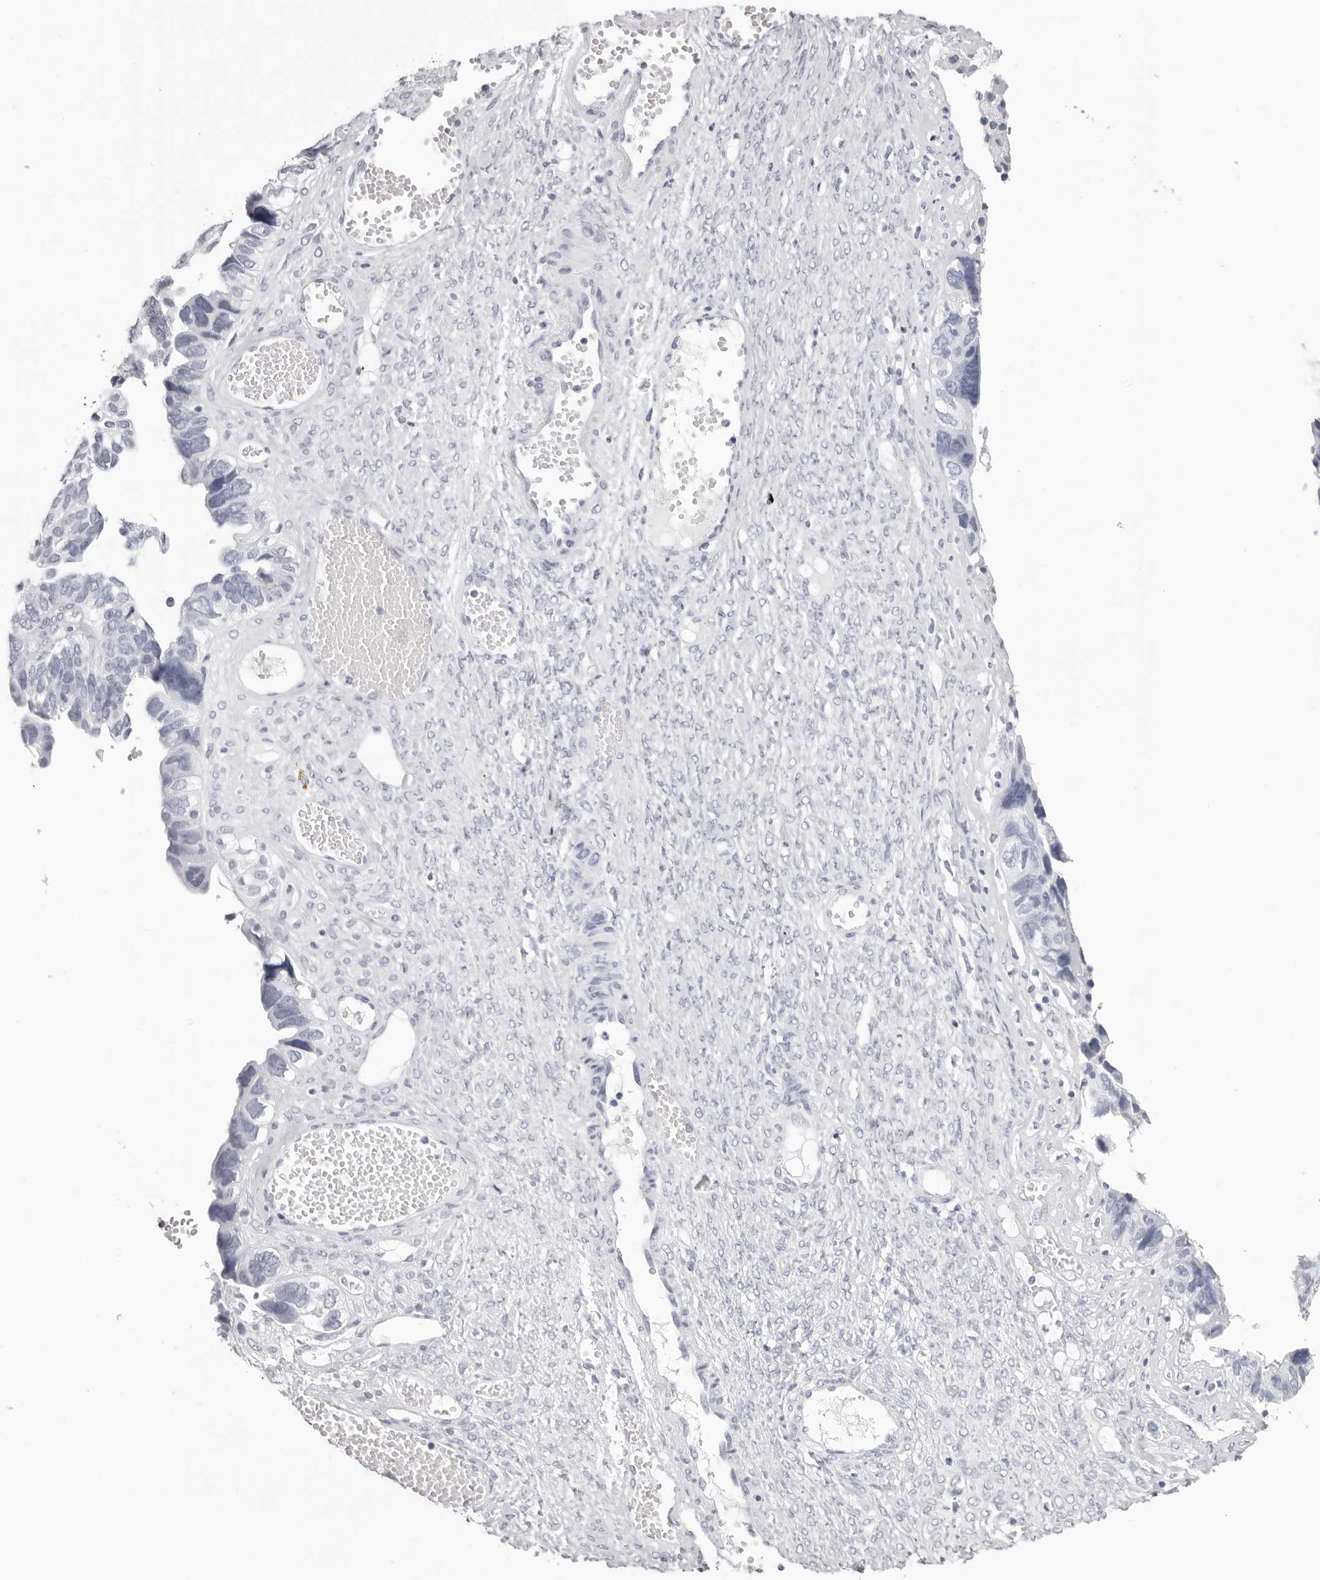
{"staining": {"intensity": "negative", "quantity": "none", "location": "none"}, "tissue": "ovarian cancer", "cell_type": "Tumor cells", "image_type": "cancer", "snomed": [{"axis": "morphology", "description": "Cystadenocarcinoma, serous, NOS"}, {"axis": "topography", "description": "Ovary"}], "caption": "Tumor cells are negative for protein expression in human serous cystadenocarcinoma (ovarian).", "gene": "CST1", "patient": {"sex": "female", "age": 79}}